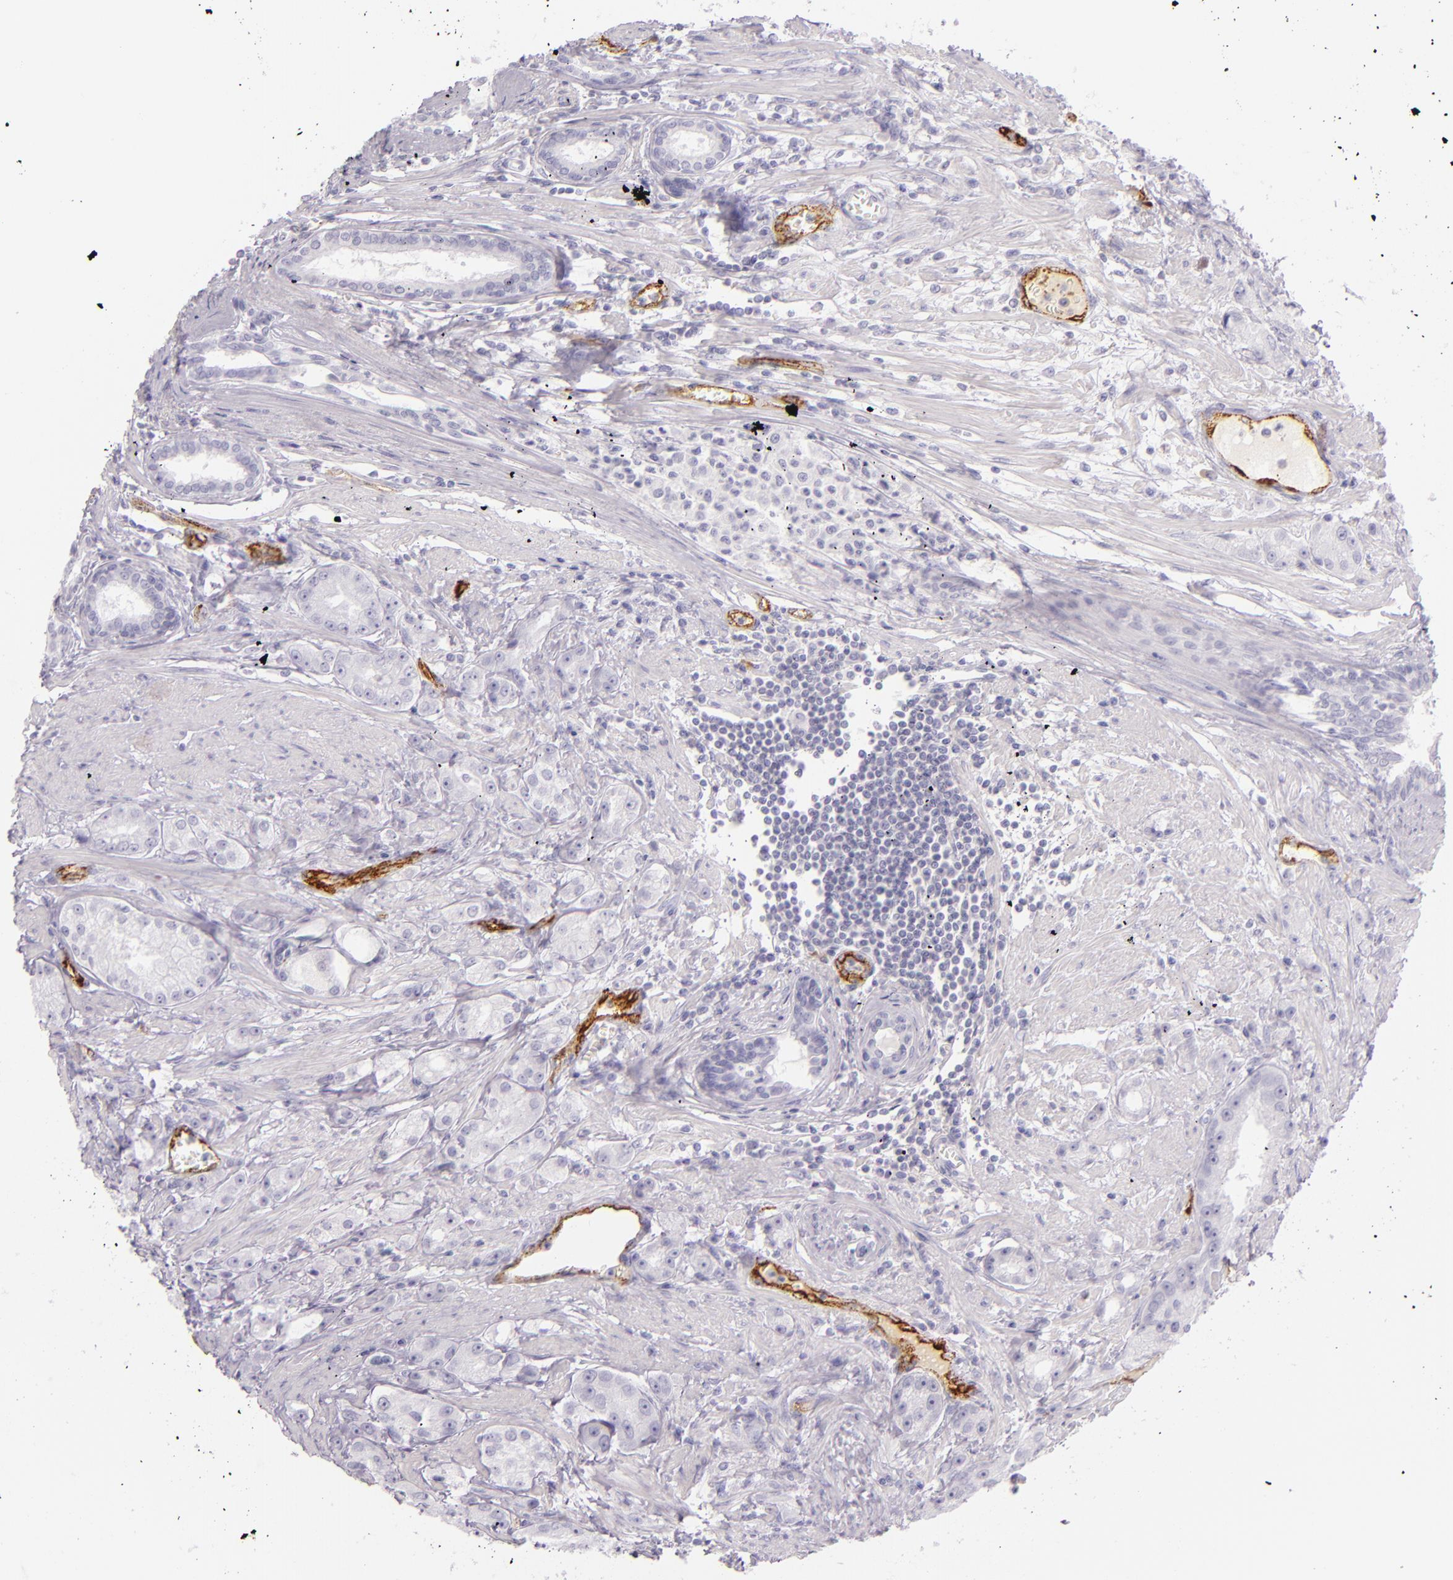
{"staining": {"intensity": "negative", "quantity": "none", "location": "none"}, "tissue": "prostate cancer", "cell_type": "Tumor cells", "image_type": "cancer", "snomed": [{"axis": "morphology", "description": "Adenocarcinoma, Medium grade"}, {"axis": "topography", "description": "Prostate"}], "caption": "A histopathology image of prostate cancer stained for a protein displays no brown staining in tumor cells.", "gene": "SELP", "patient": {"sex": "male", "age": 72}}